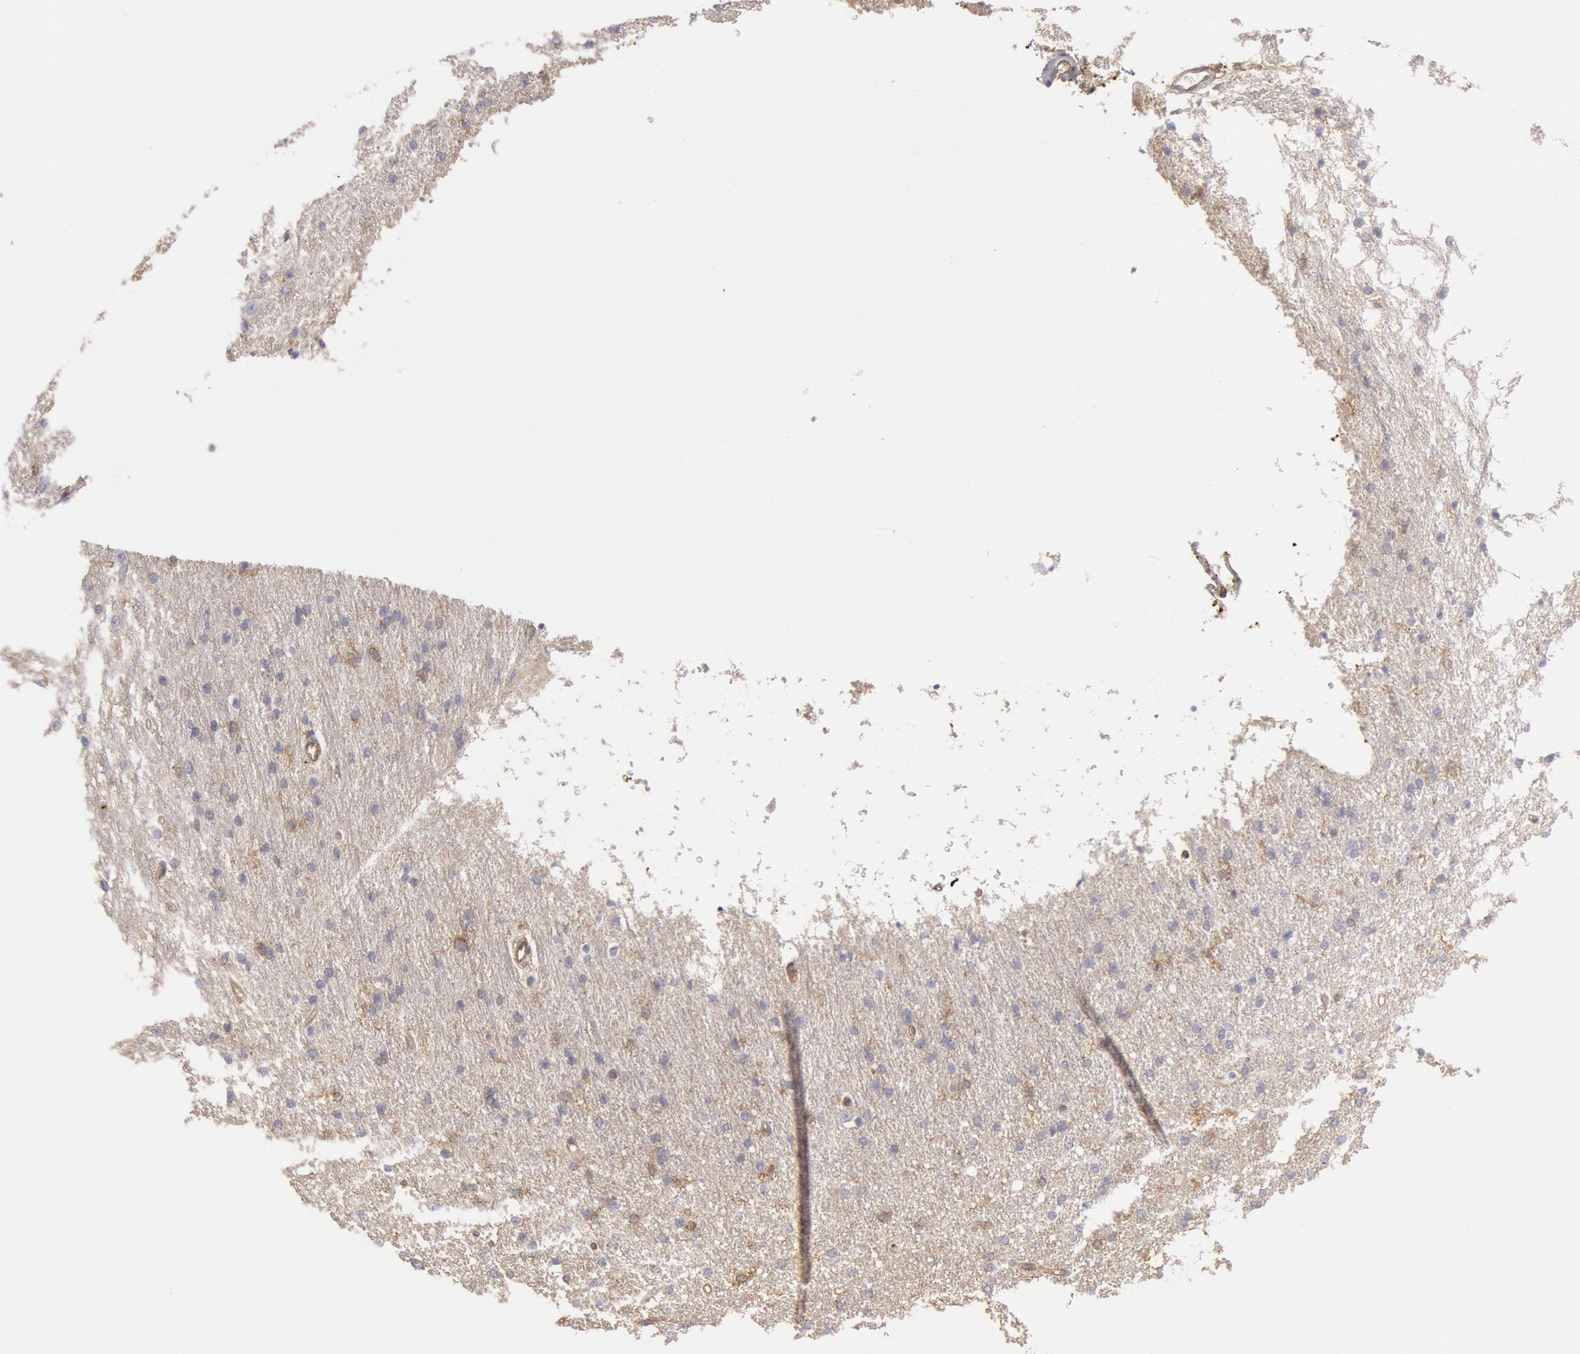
{"staining": {"intensity": "negative", "quantity": "none", "location": "none"}, "tissue": "cerebral cortex", "cell_type": "Endothelial cells", "image_type": "normal", "snomed": [{"axis": "morphology", "description": "Normal tissue, NOS"}, {"axis": "morphology", "description": "Inflammation, NOS"}, {"axis": "topography", "description": "Cerebral cortex"}], "caption": "Immunohistochemistry (IHC) of benign human cerebral cortex reveals no positivity in endothelial cells. The staining was performed using DAB to visualize the protein expression in brown, while the nuclei were stained in blue with hematoxylin (Magnification: 20x).", "gene": "SNAP23", "patient": {"sex": "male", "age": 6}}